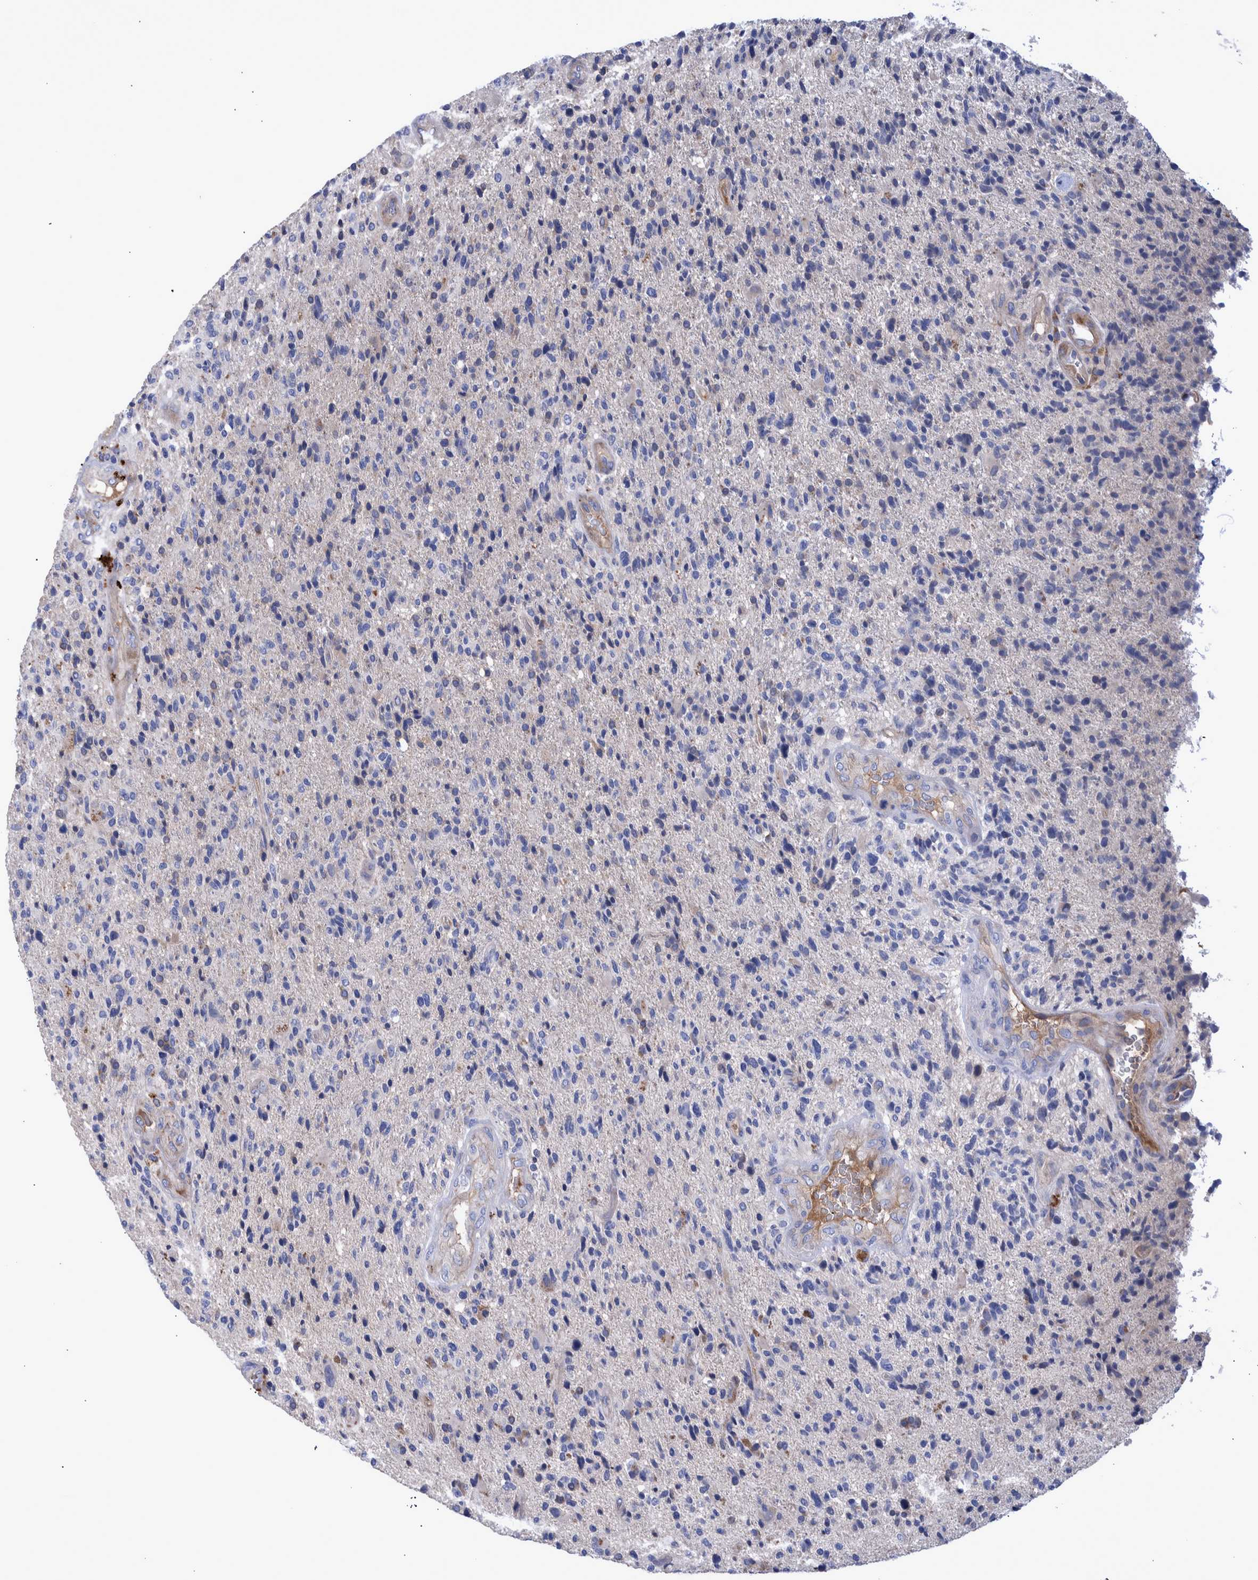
{"staining": {"intensity": "negative", "quantity": "none", "location": "none"}, "tissue": "glioma", "cell_type": "Tumor cells", "image_type": "cancer", "snomed": [{"axis": "morphology", "description": "Glioma, malignant, High grade"}, {"axis": "topography", "description": "Brain"}], "caption": "This is an immunohistochemistry image of glioma. There is no staining in tumor cells.", "gene": "DLL4", "patient": {"sex": "male", "age": 72}}